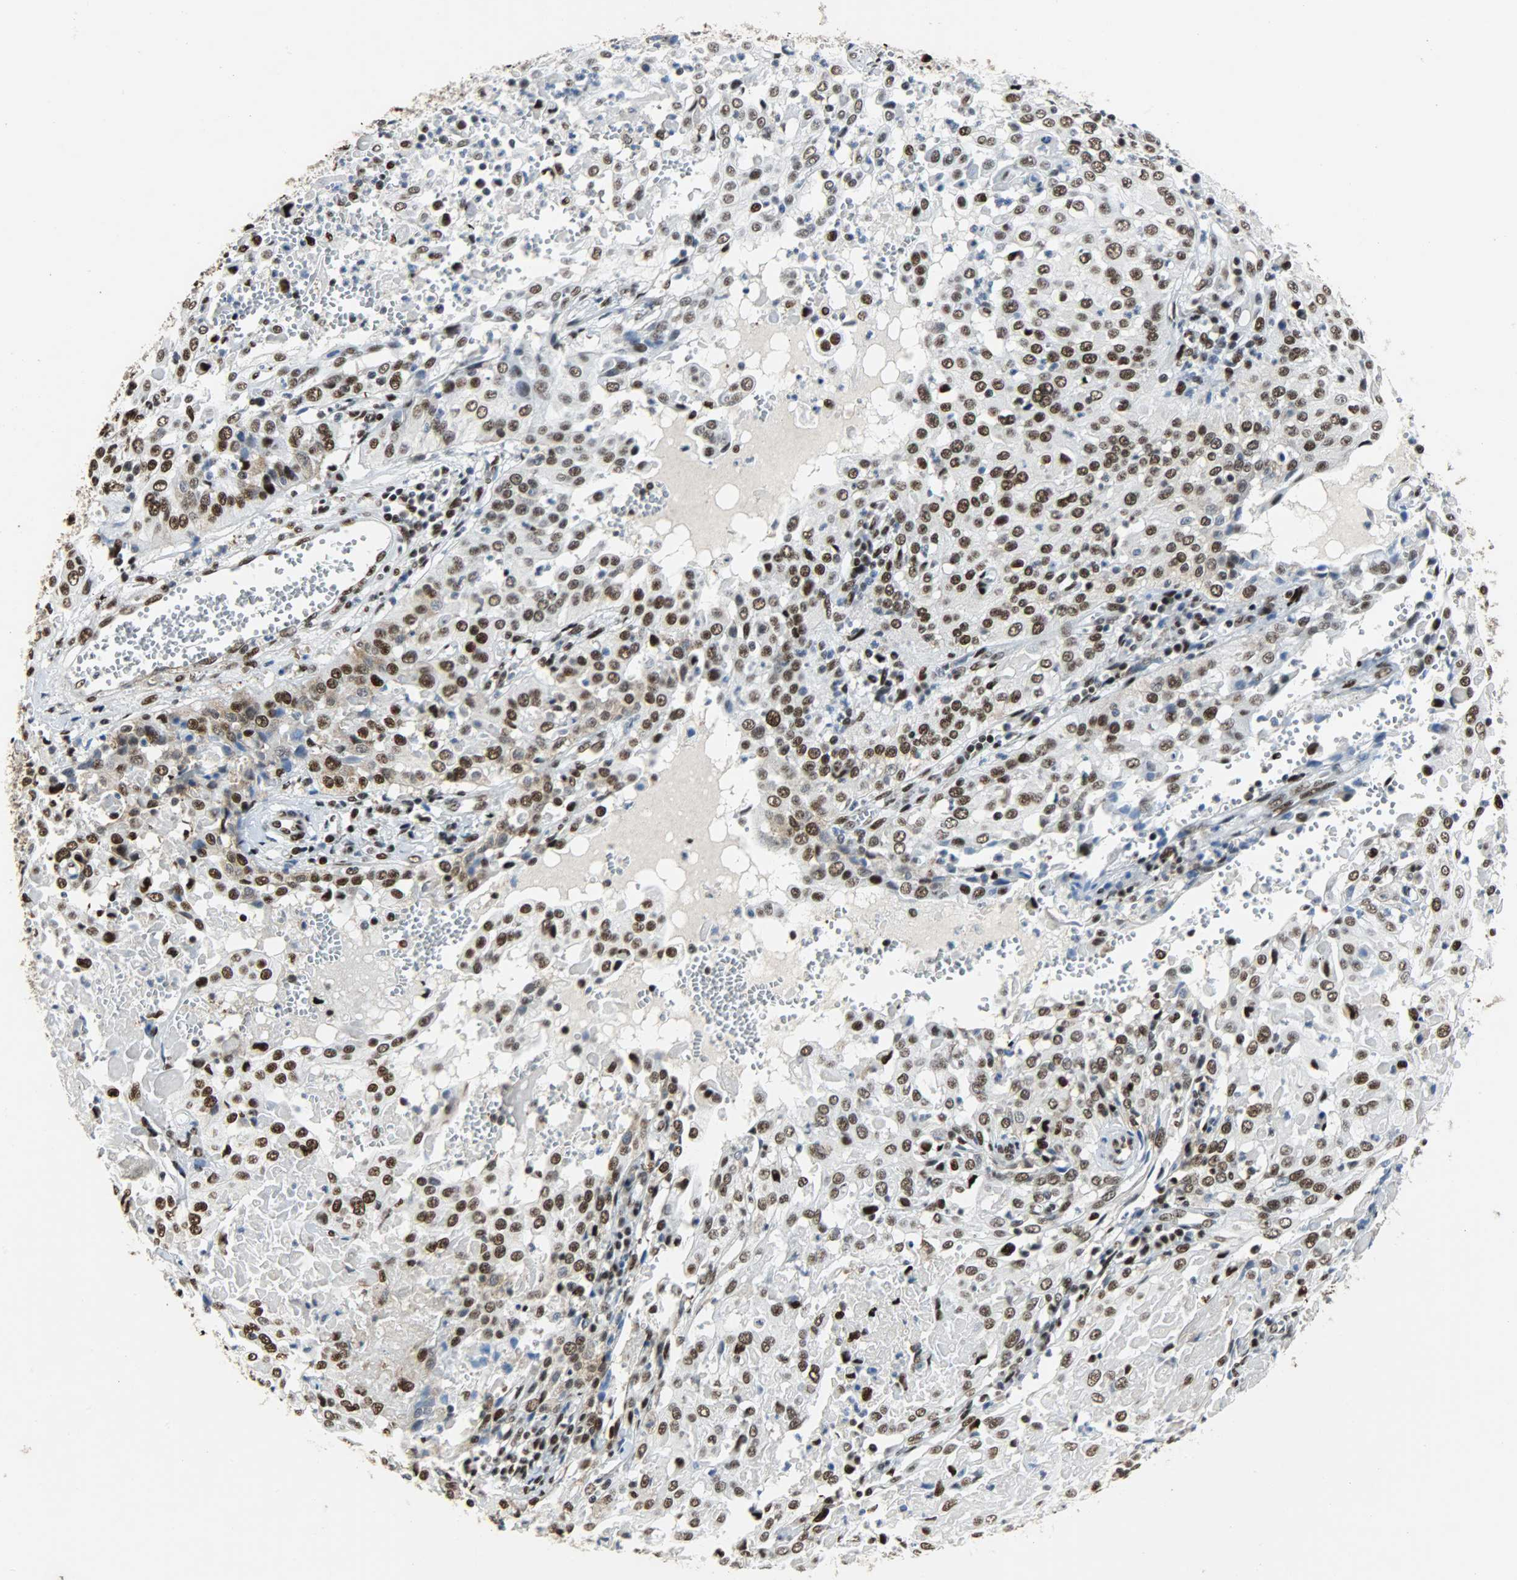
{"staining": {"intensity": "strong", "quantity": ">75%", "location": "nuclear"}, "tissue": "cervical cancer", "cell_type": "Tumor cells", "image_type": "cancer", "snomed": [{"axis": "morphology", "description": "Squamous cell carcinoma, NOS"}, {"axis": "topography", "description": "Cervix"}], "caption": "Squamous cell carcinoma (cervical) stained with immunohistochemistry exhibits strong nuclear expression in approximately >75% of tumor cells.", "gene": "SSB", "patient": {"sex": "female", "age": 39}}